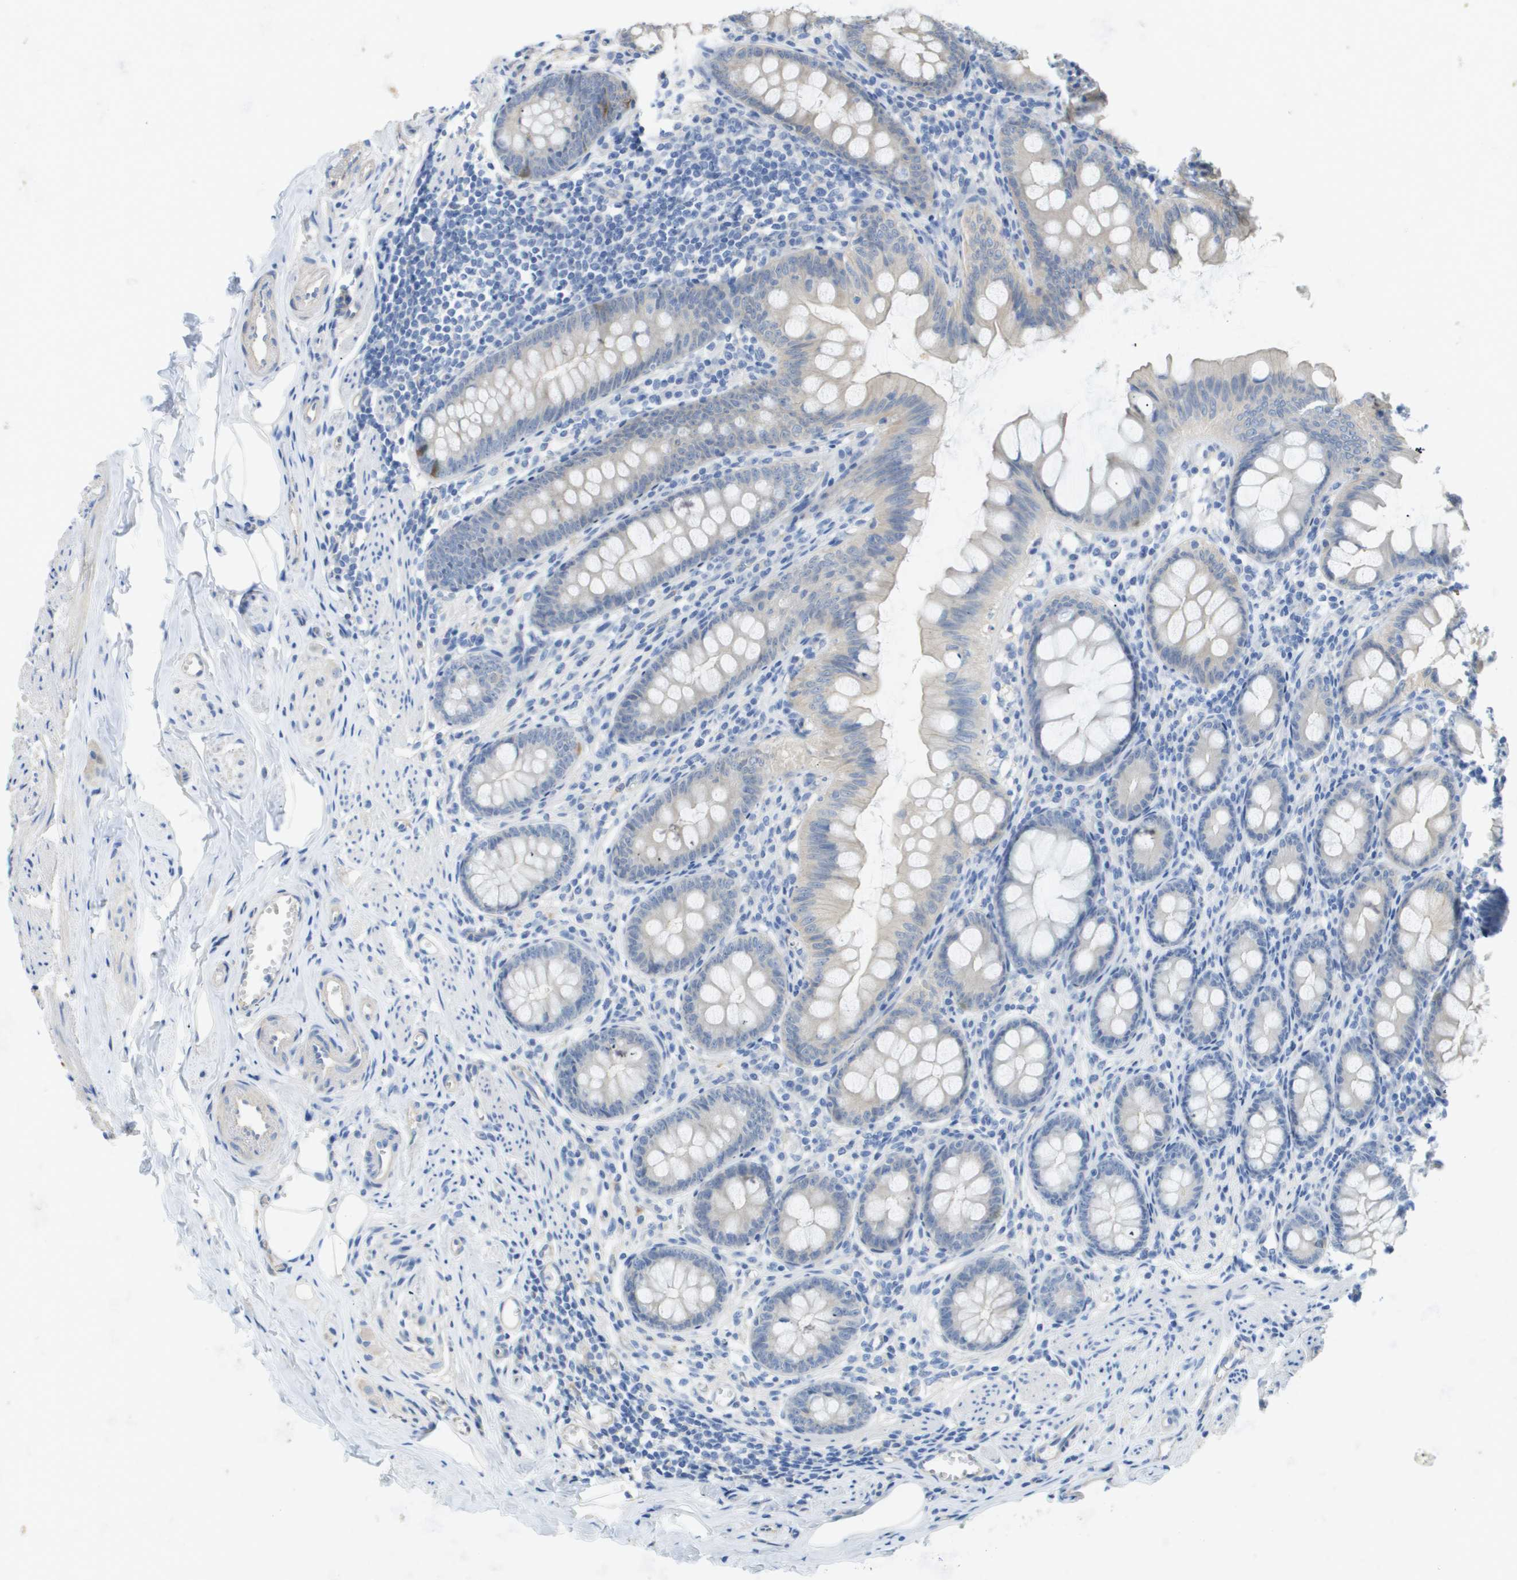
{"staining": {"intensity": "negative", "quantity": "none", "location": "none"}, "tissue": "appendix", "cell_type": "Glandular cells", "image_type": "normal", "snomed": [{"axis": "morphology", "description": "Normal tissue, NOS"}, {"axis": "topography", "description": "Appendix"}], "caption": "A micrograph of appendix stained for a protein shows no brown staining in glandular cells.", "gene": "MYL3", "patient": {"sex": "female", "age": 77}}